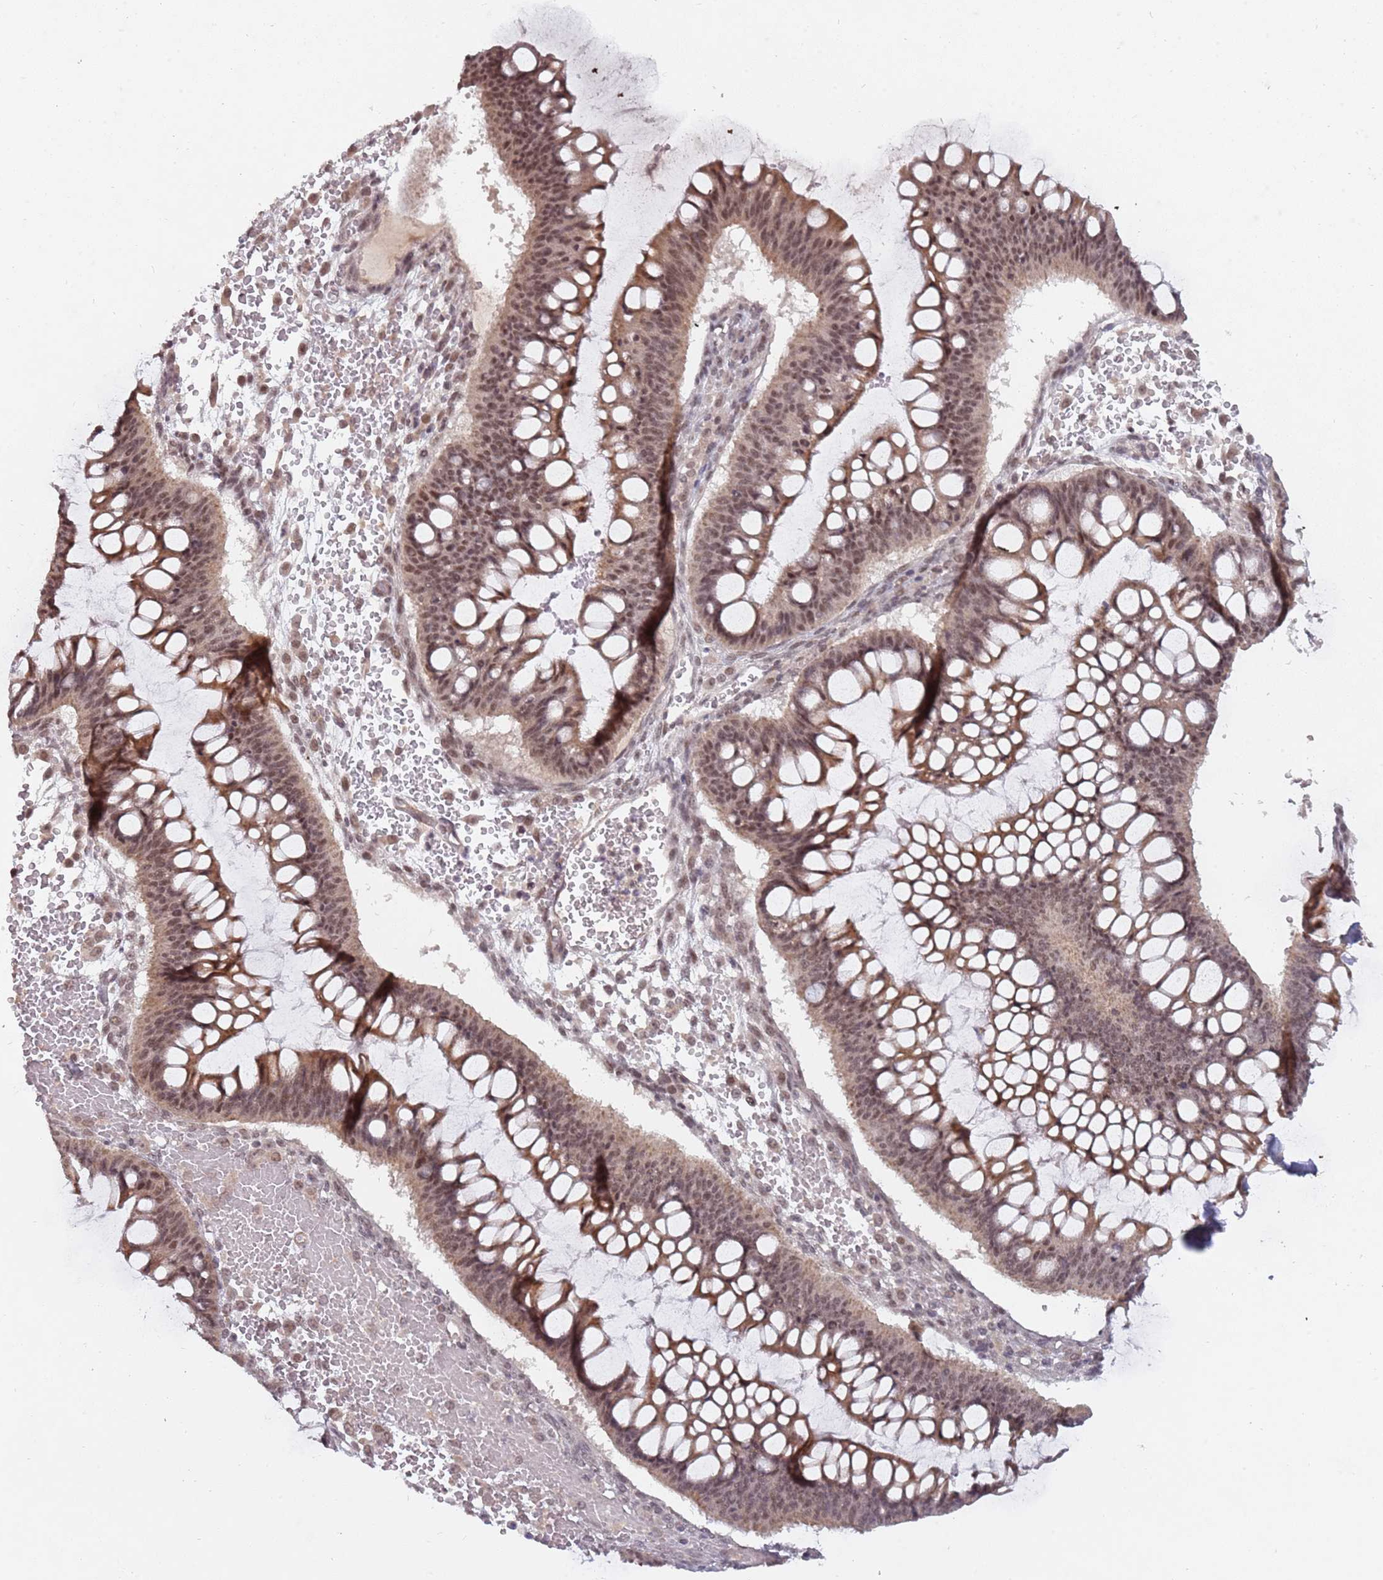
{"staining": {"intensity": "moderate", "quantity": ">75%", "location": "cytoplasmic/membranous,nuclear"}, "tissue": "ovarian cancer", "cell_type": "Tumor cells", "image_type": "cancer", "snomed": [{"axis": "morphology", "description": "Cystadenocarcinoma, mucinous, NOS"}, {"axis": "topography", "description": "Ovary"}], "caption": "Tumor cells exhibit medium levels of moderate cytoplasmic/membranous and nuclear positivity in approximately >75% of cells in human ovarian cancer. The protein of interest is stained brown, and the nuclei are stained in blue (DAB (3,3'-diaminobenzidine) IHC with brightfield microscopy, high magnification).", "gene": "SUDS3", "patient": {"sex": "female", "age": 73}}